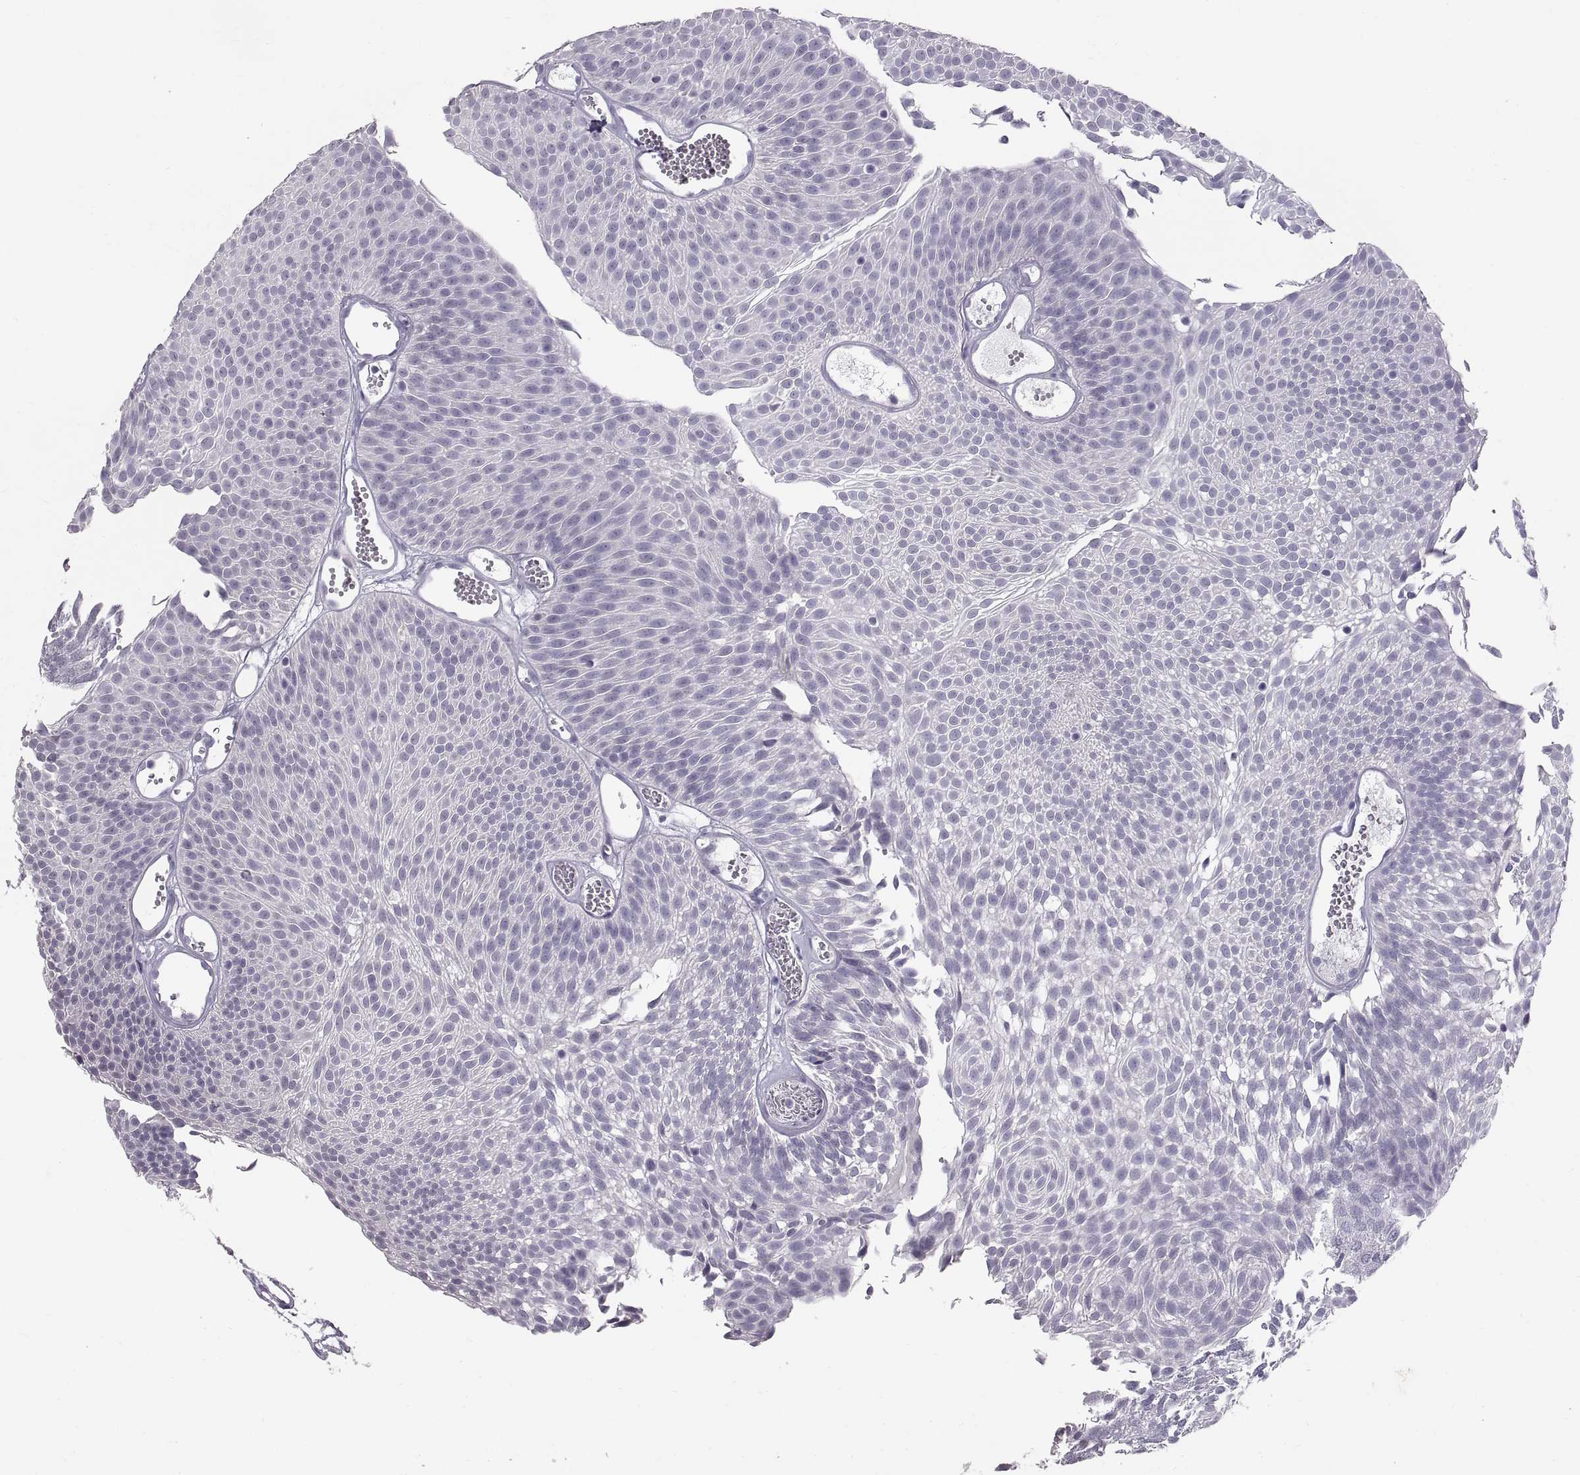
{"staining": {"intensity": "negative", "quantity": "none", "location": "none"}, "tissue": "urothelial cancer", "cell_type": "Tumor cells", "image_type": "cancer", "snomed": [{"axis": "morphology", "description": "Urothelial carcinoma, Low grade"}, {"axis": "topography", "description": "Urinary bladder"}], "caption": "The immunohistochemistry image has no significant staining in tumor cells of low-grade urothelial carcinoma tissue.", "gene": "SPACDR", "patient": {"sex": "male", "age": 52}}